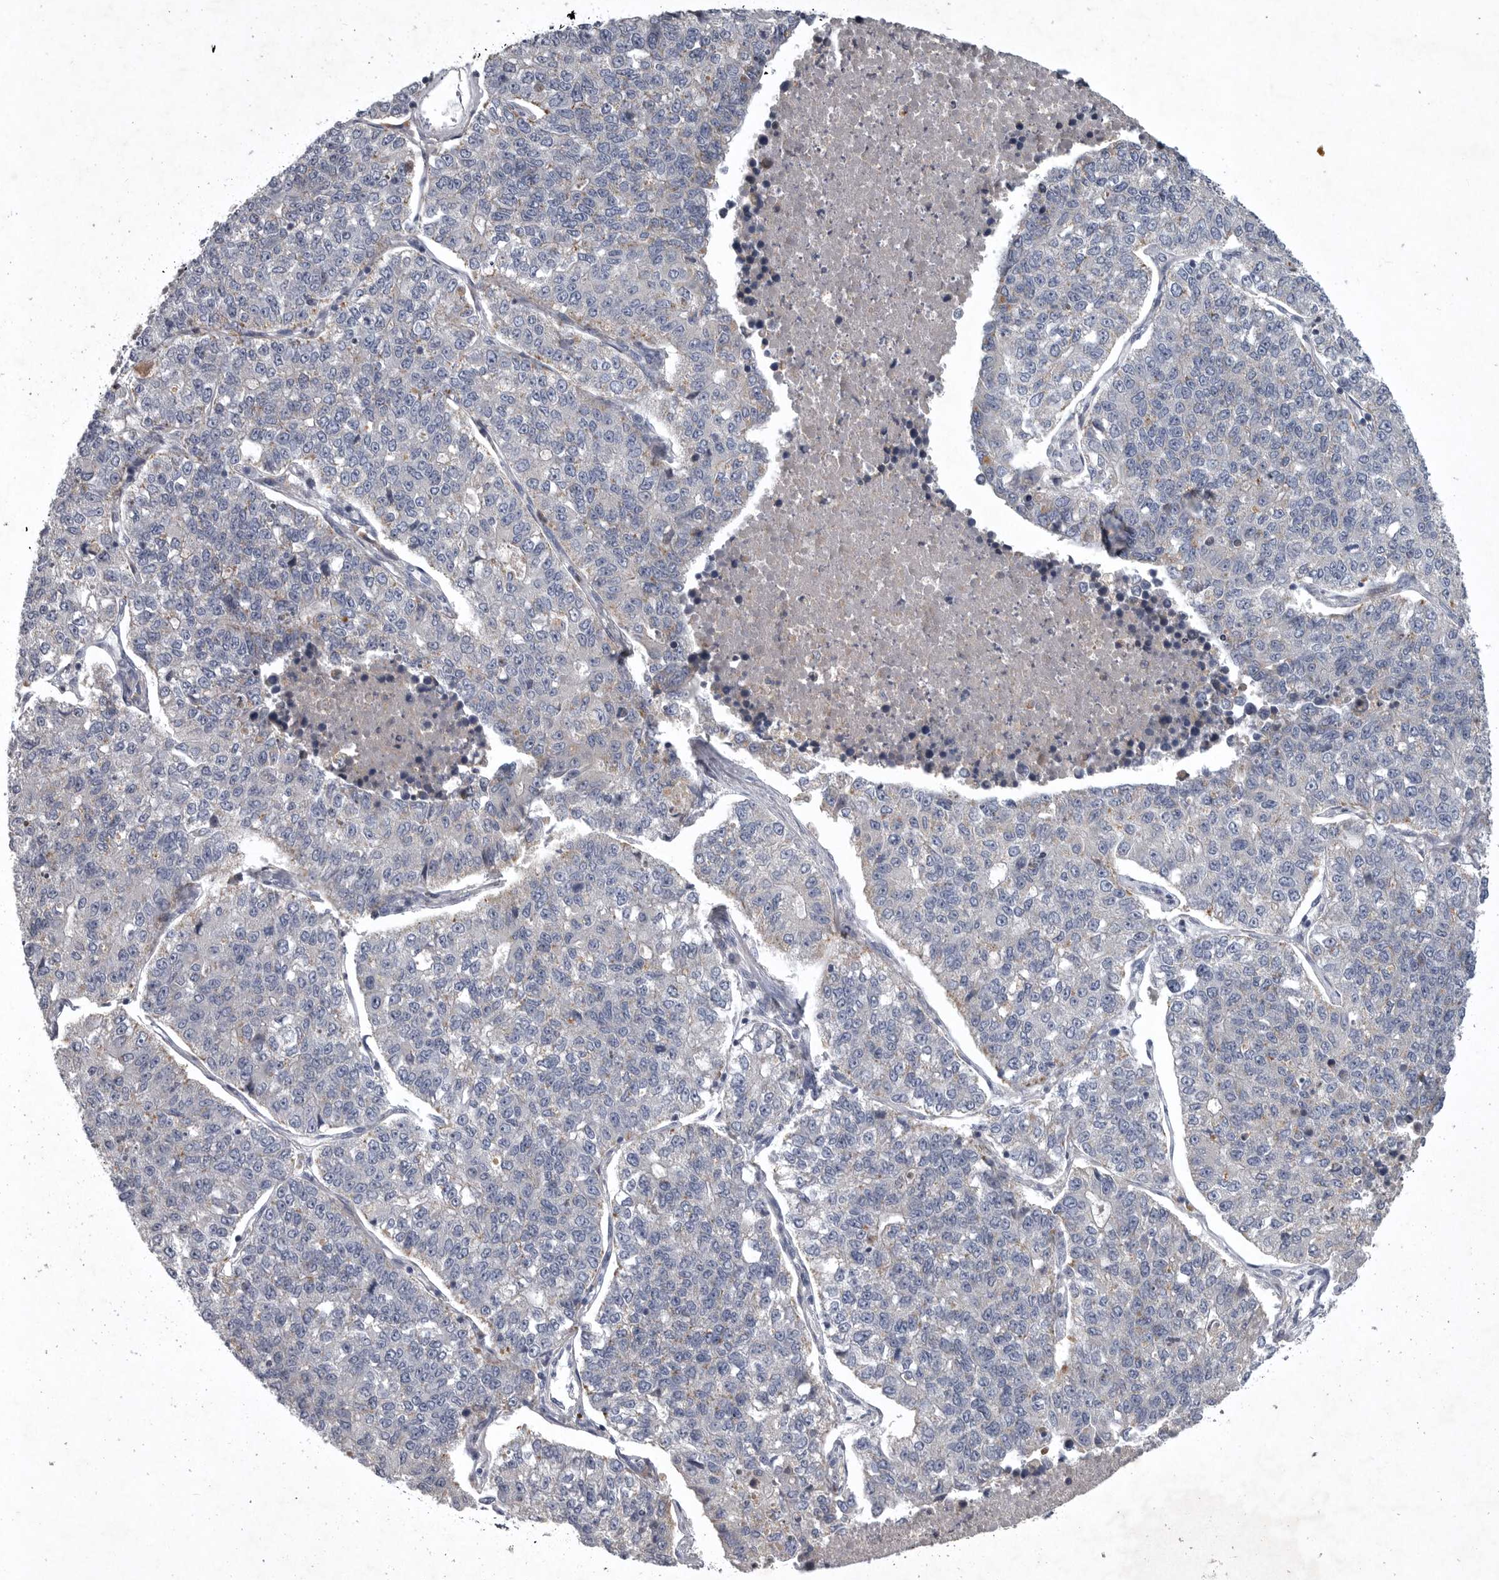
{"staining": {"intensity": "negative", "quantity": "none", "location": "none"}, "tissue": "lung cancer", "cell_type": "Tumor cells", "image_type": "cancer", "snomed": [{"axis": "morphology", "description": "Adenocarcinoma, NOS"}, {"axis": "topography", "description": "Lung"}], "caption": "DAB immunohistochemical staining of lung cancer (adenocarcinoma) displays no significant positivity in tumor cells.", "gene": "LAMTOR3", "patient": {"sex": "male", "age": 49}}